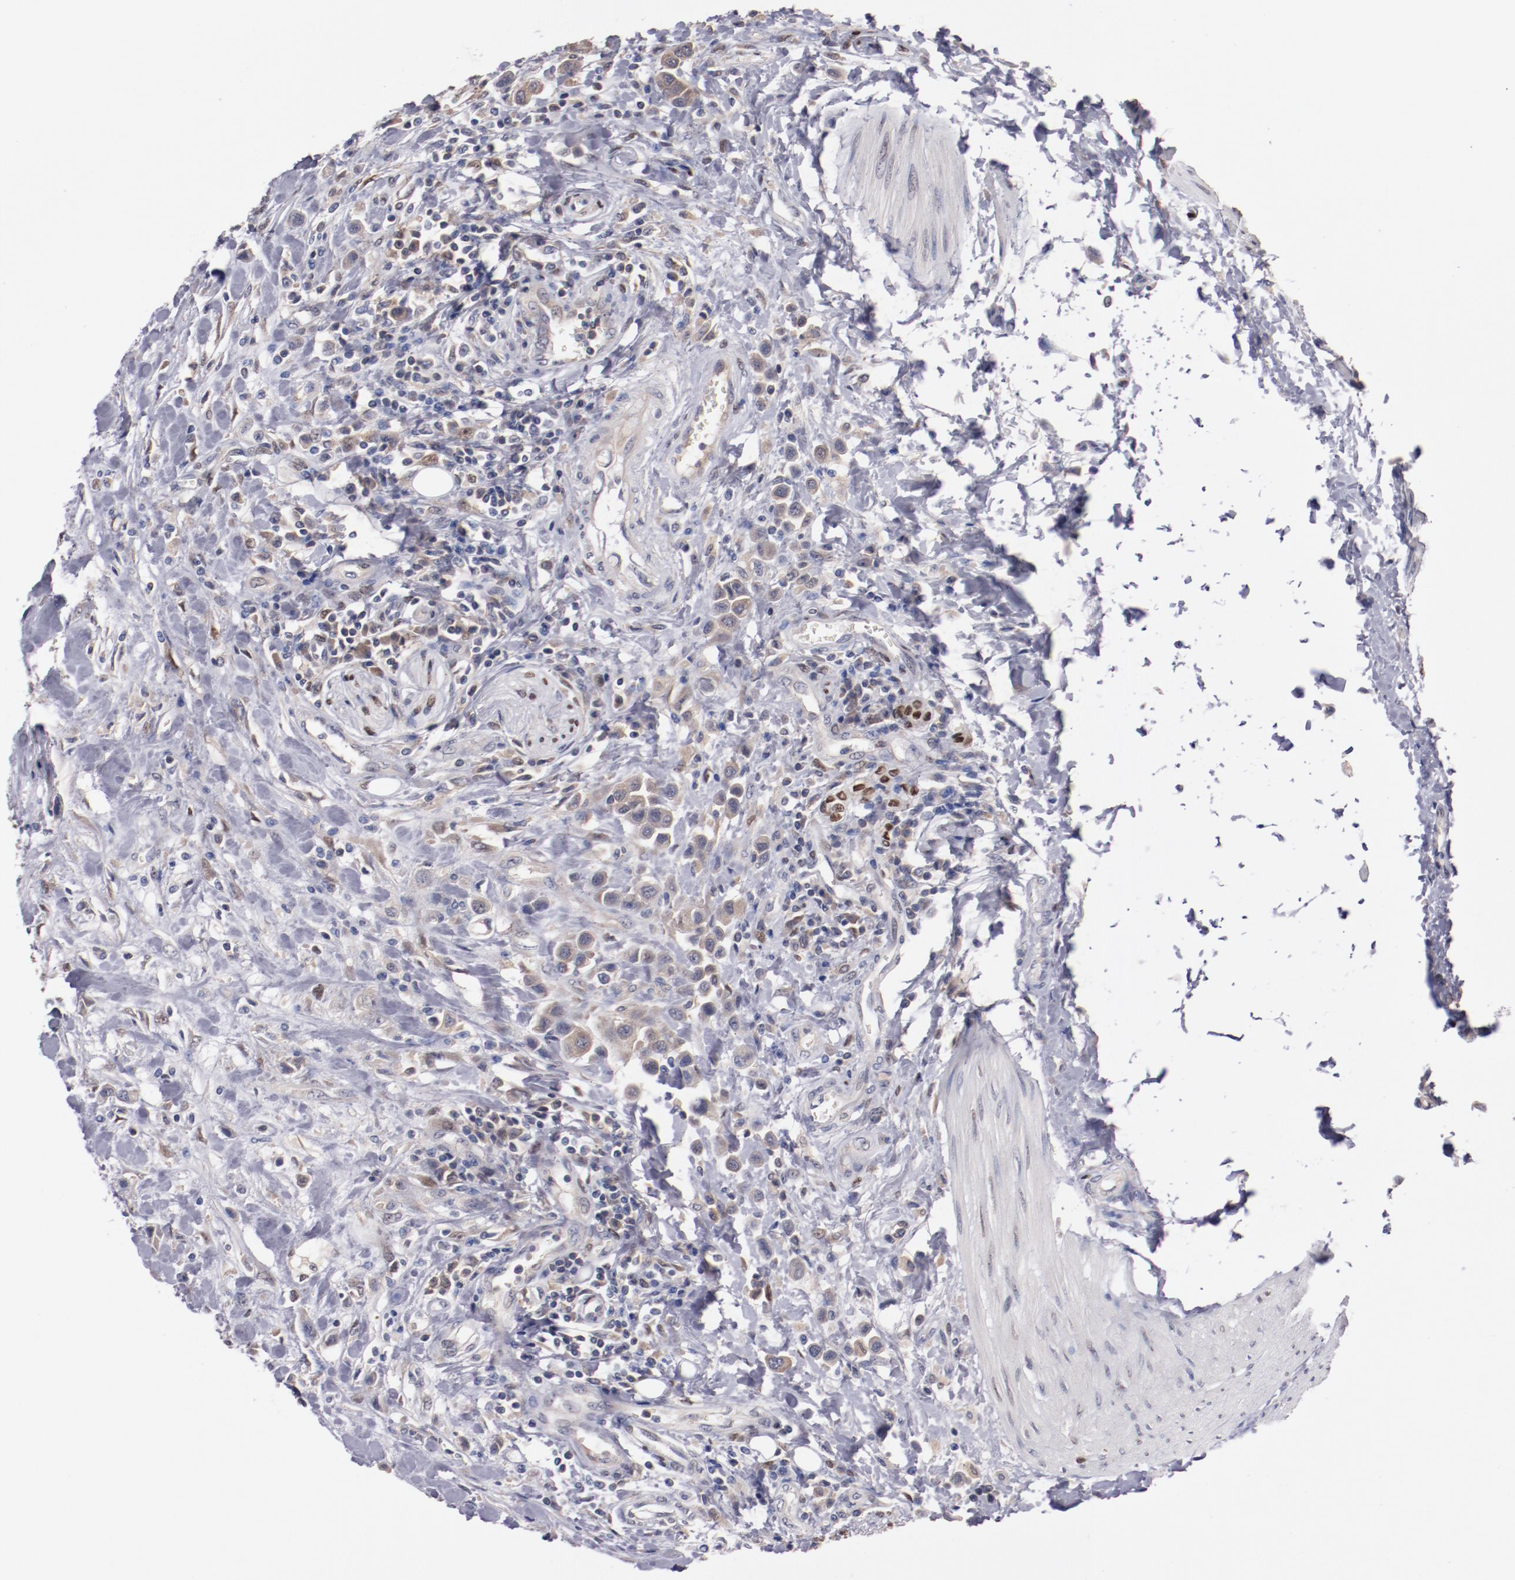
{"staining": {"intensity": "weak", "quantity": "25%-75%", "location": "cytoplasmic/membranous"}, "tissue": "urothelial cancer", "cell_type": "Tumor cells", "image_type": "cancer", "snomed": [{"axis": "morphology", "description": "Urothelial carcinoma, High grade"}, {"axis": "topography", "description": "Urinary bladder"}], "caption": "Approximately 25%-75% of tumor cells in human urothelial cancer show weak cytoplasmic/membranous protein positivity as visualized by brown immunohistochemical staining.", "gene": "FAM81A", "patient": {"sex": "male", "age": 50}}